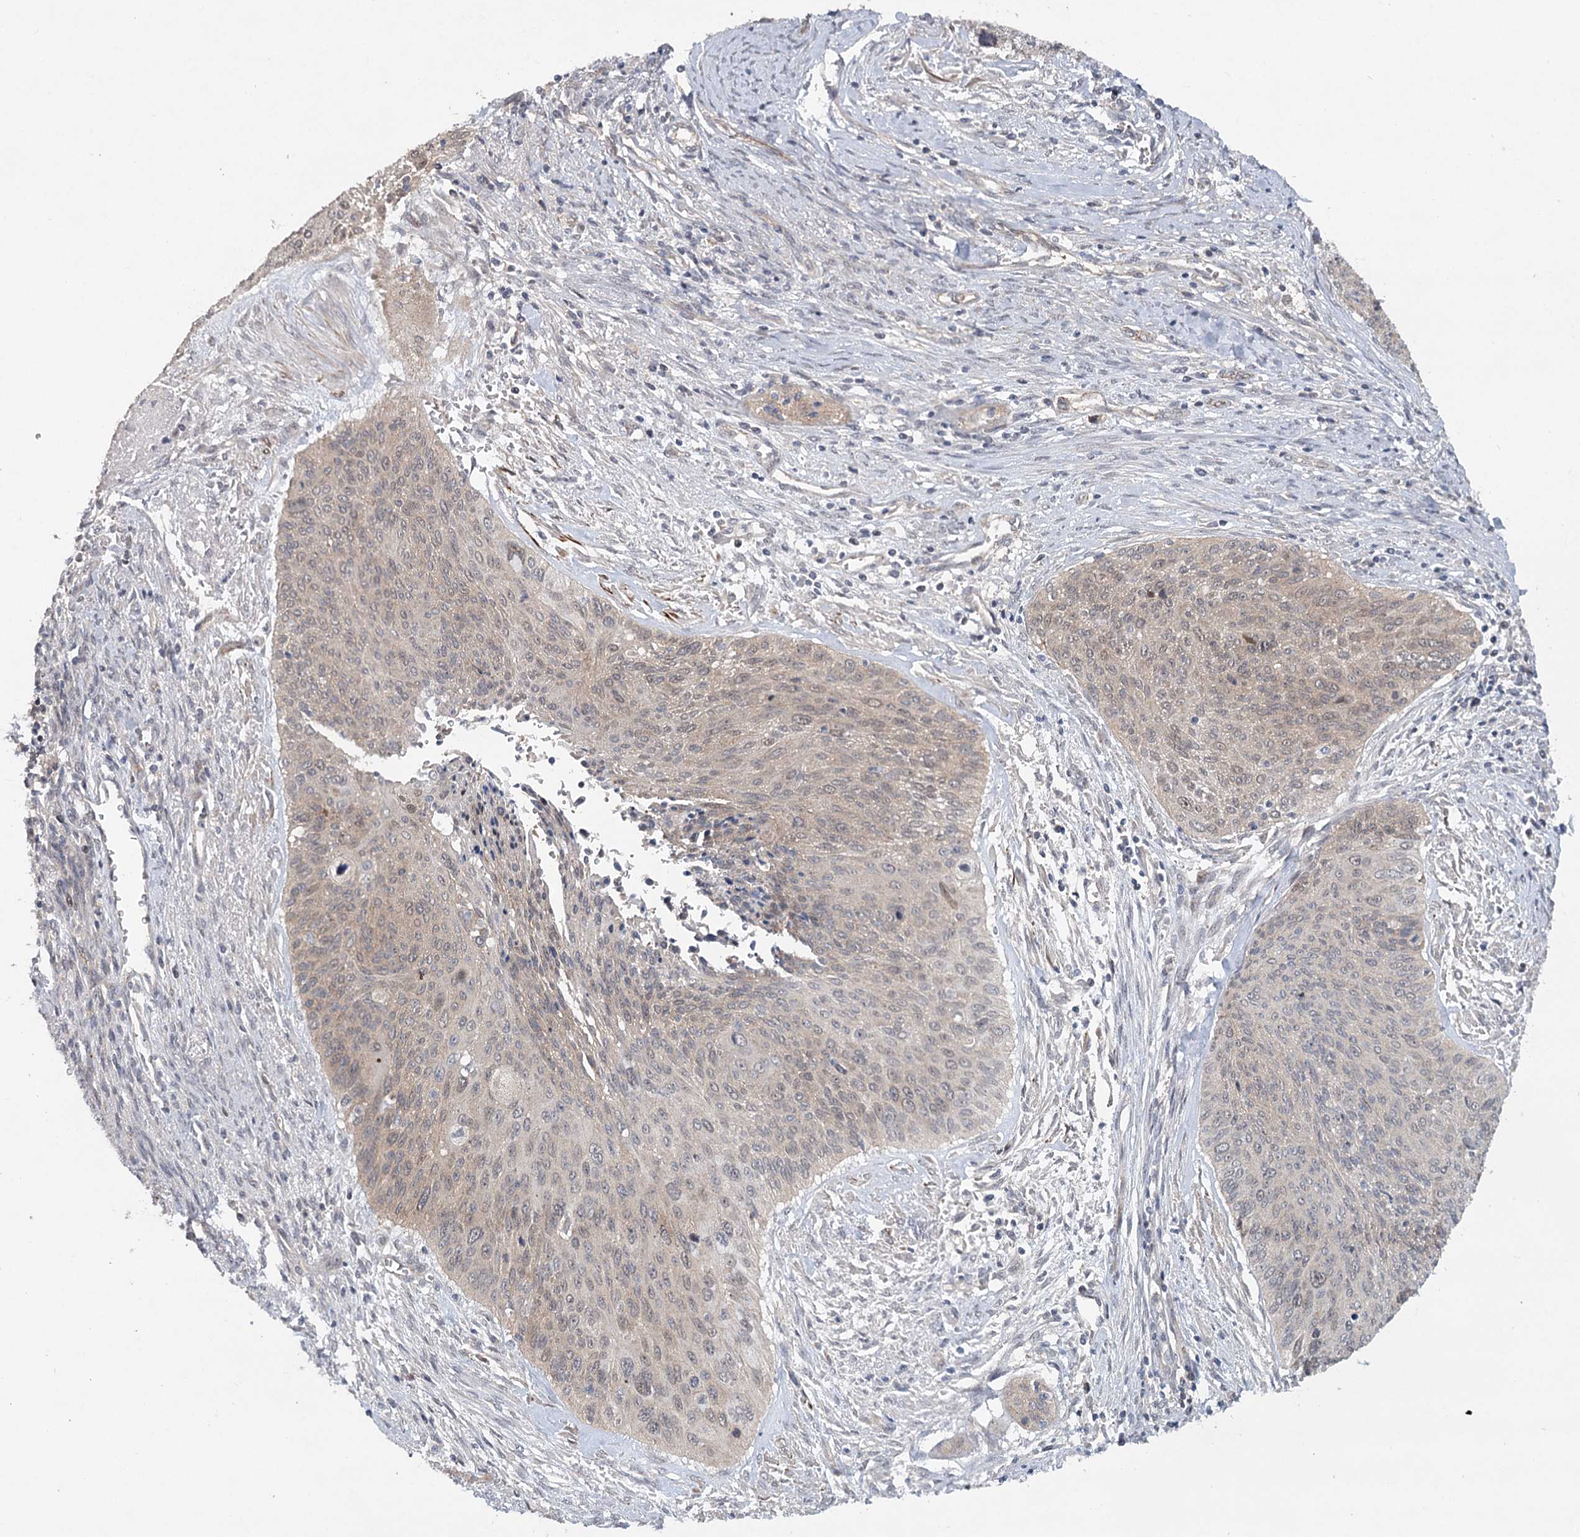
{"staining": {"intensity": "weak", "quantity": "25%-75%", "location": "cytoplasmic/membranous,nuclear"}, "tissue": "cervical cancer", "cell_type": "Tumor cells", "image_type": "cancer", "snomed": [{"axis": "morphology", "description": "Squamous cell carcinoma, NOS"}, {"axis": "topography", "description": "Cervix"}], "caption": "Cervical cancer (squamous cell carcinoma) tissue demonstrates weak cytoplasmic/membranous and nuclear staining in about 25%-75% of tumor cells (DAB (3,3'-diaminobenzidine) = brown stain, brightfield microscopy at high magnification).", "gene": "MAP3K13", "patient": {"sex": "female", "age": 55}}